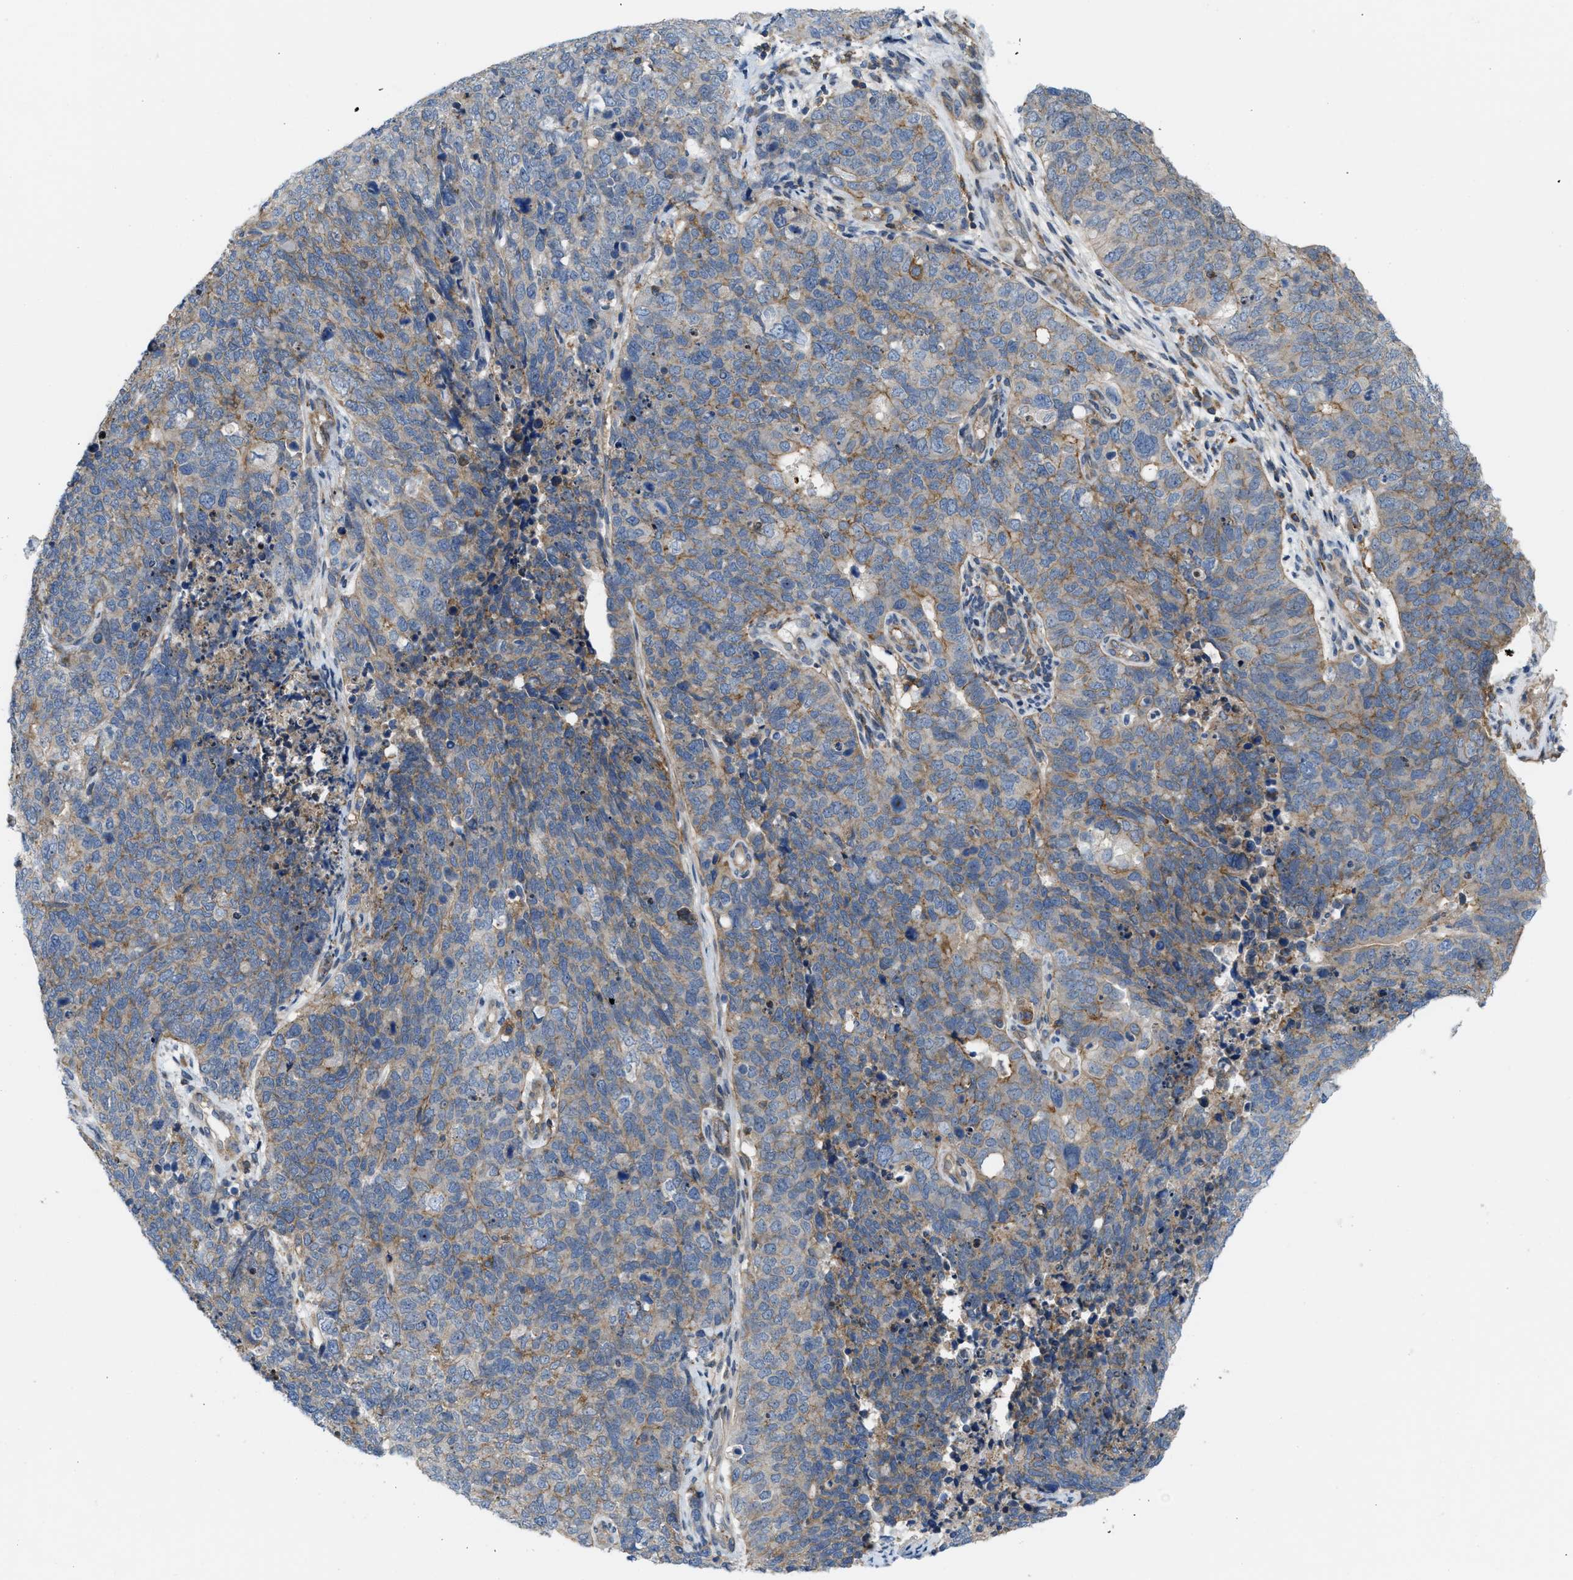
{"staining": {"intensity": "moderate", "quantity": "<25%", "location": "cytoplasmic/membranous"}, "tissue": "cervical cancer", "cell_type": "Tumor cells", "image_type": "cancer", "snomed": [{"axis": "morphology", "description": "Squamous cell carcinoma, NOS"}, {"axis": "topography", "description": "Cervix"}], "caption": "Protein expression by immunohistochemistry exhibits moderate cytoplasmic/membranous expression in about <25% of tumor cells in cervical cancer. The staining is performed using DAB (3,3'-diaminobenzidine) brown chromogen to label protein expression. The nuclei are counter-stained blue using hematoxylin.", "gene": "MYO18A", "patient": {"sex": "female", "age": 63}}